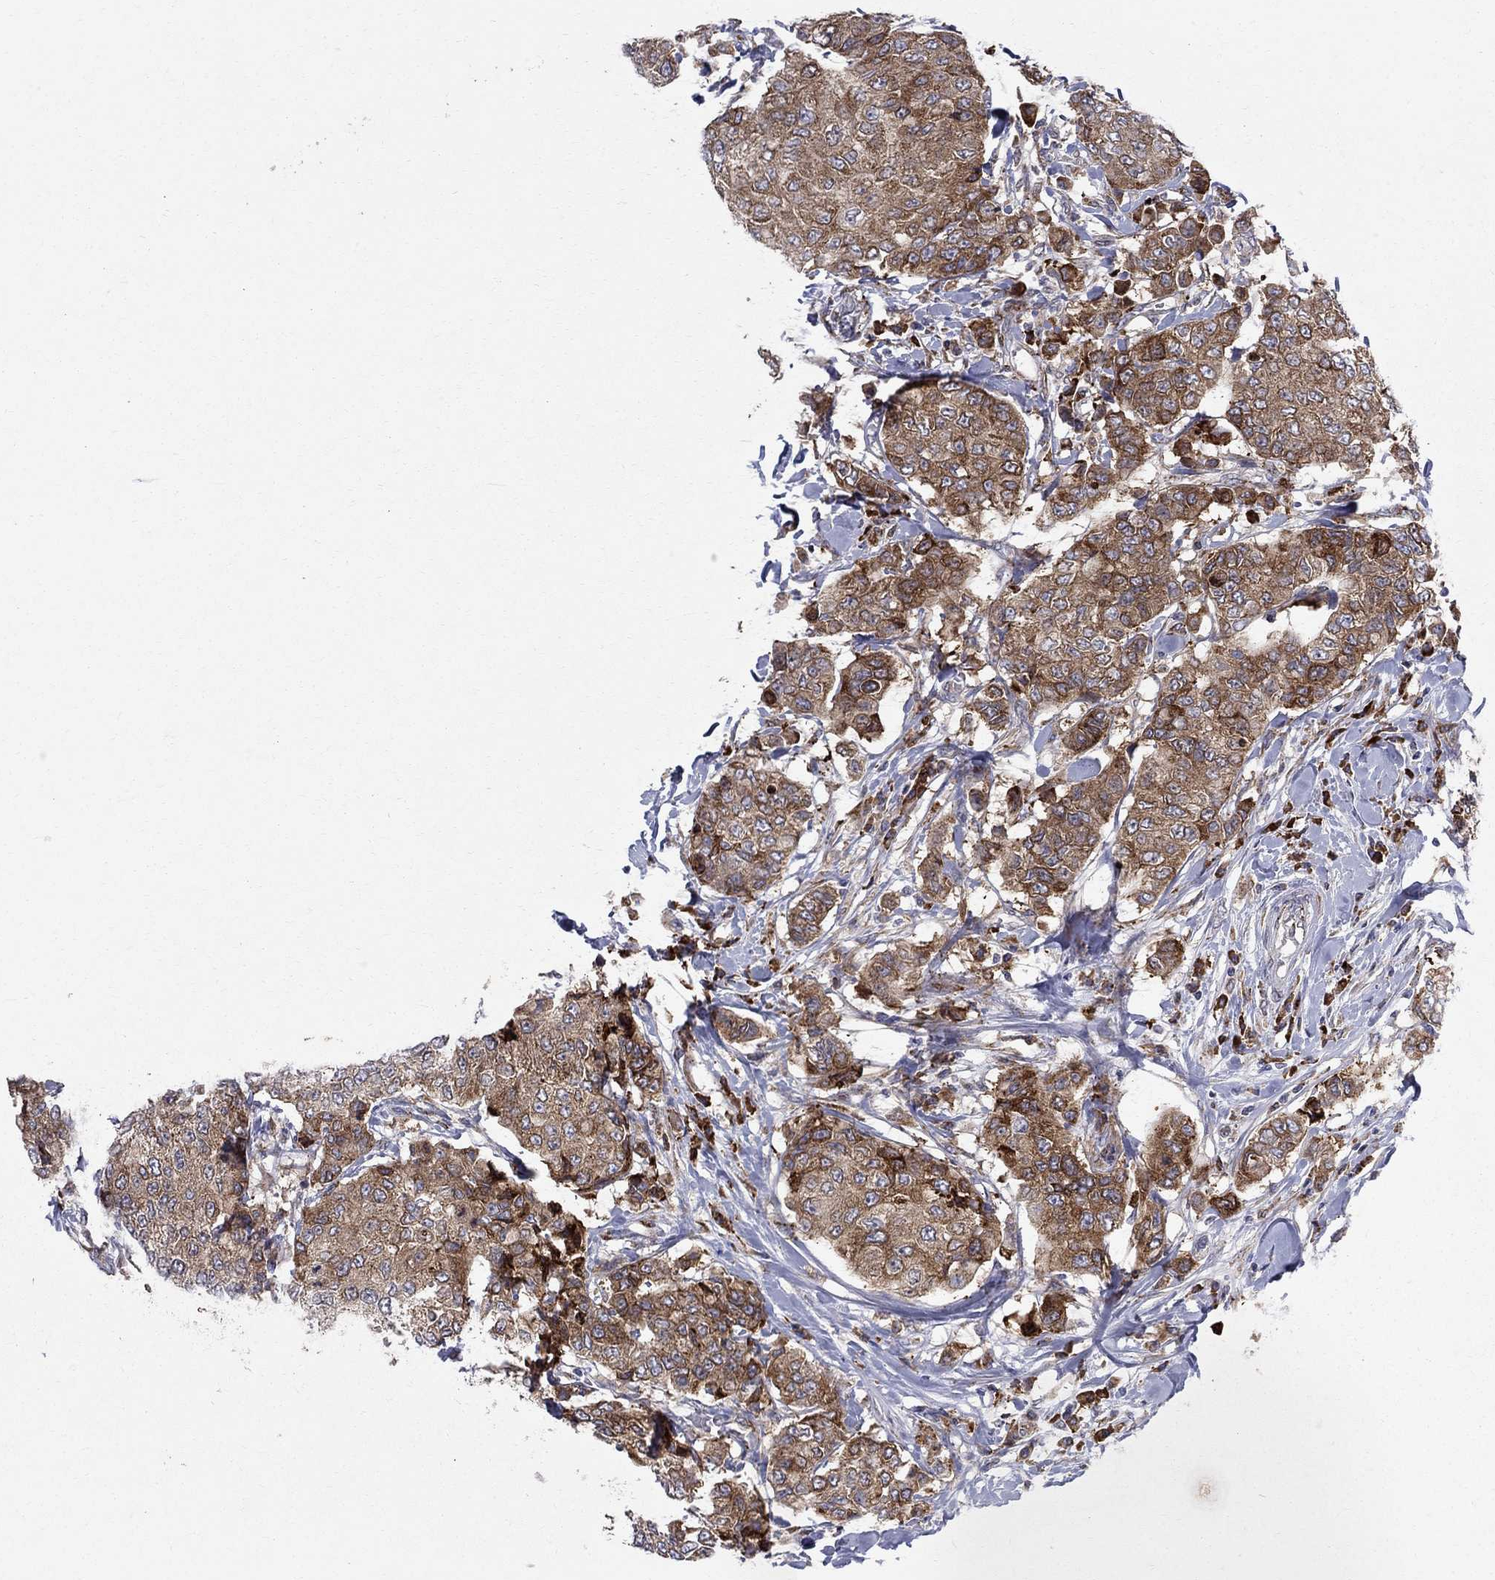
{"staining": {"intensity": "moderate", "quantity": ">75%", "location": "cytoplasmic/membranous"}, "tissue": "breast cancer", "cell_type": "Tumor cells", "image_type": "cancer", "snomed": [{"axis": "morphology", "description": "Duct carcinoma"}, {"axis": "topography", "description": "Breast"}], "caption": "DAB (3,3'-diaminobenzidine) immunohistochemical staining of human intraductal carcinoma (breast) exhibits moderate cytoplasmic/membranous protein expression in approximately >75% of tumor cells.", "gene": "CAB39L", "patient": {"sex": "female", "age": 27}}